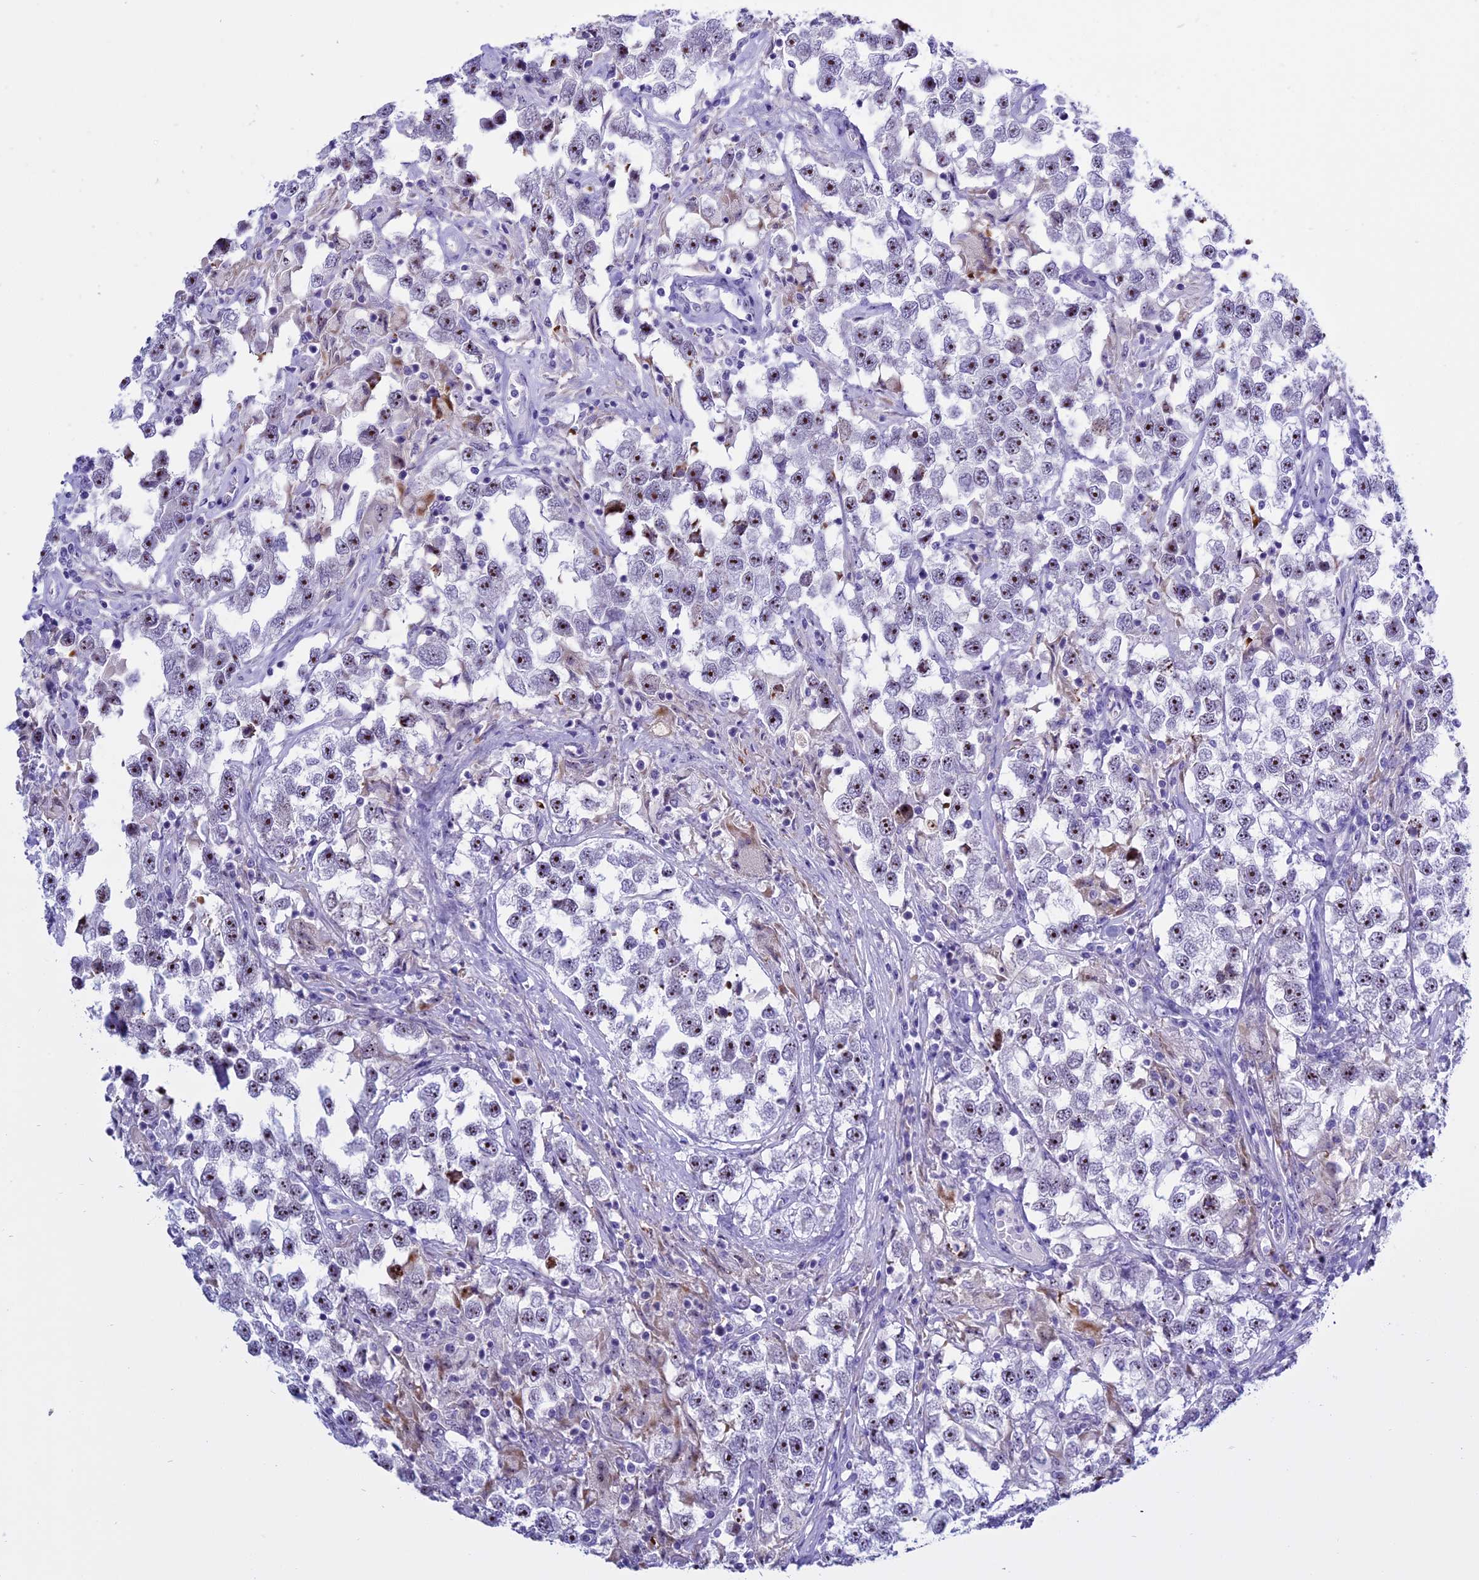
{"staining": {"intensity": "moderate", "quantity": "25%-75%", "location": "nuclear"}, "tissue": "testis cancer", "cell_type": "Tumor cells", "image_type": "cancer", "snomed": [{"axis": "morphology", "description": "Seminoma, NOS"}, {"axis": "topography", "description": "Testis"}], "caption": "Testis cancer (seminoma) tissue demonstrates moderate nuclear expression in approximately 25%-75% of tumor cells, visualized by immunohistochemistry.", "gene": "TBL3", "patient": {"sex": "male", "age": 46}}